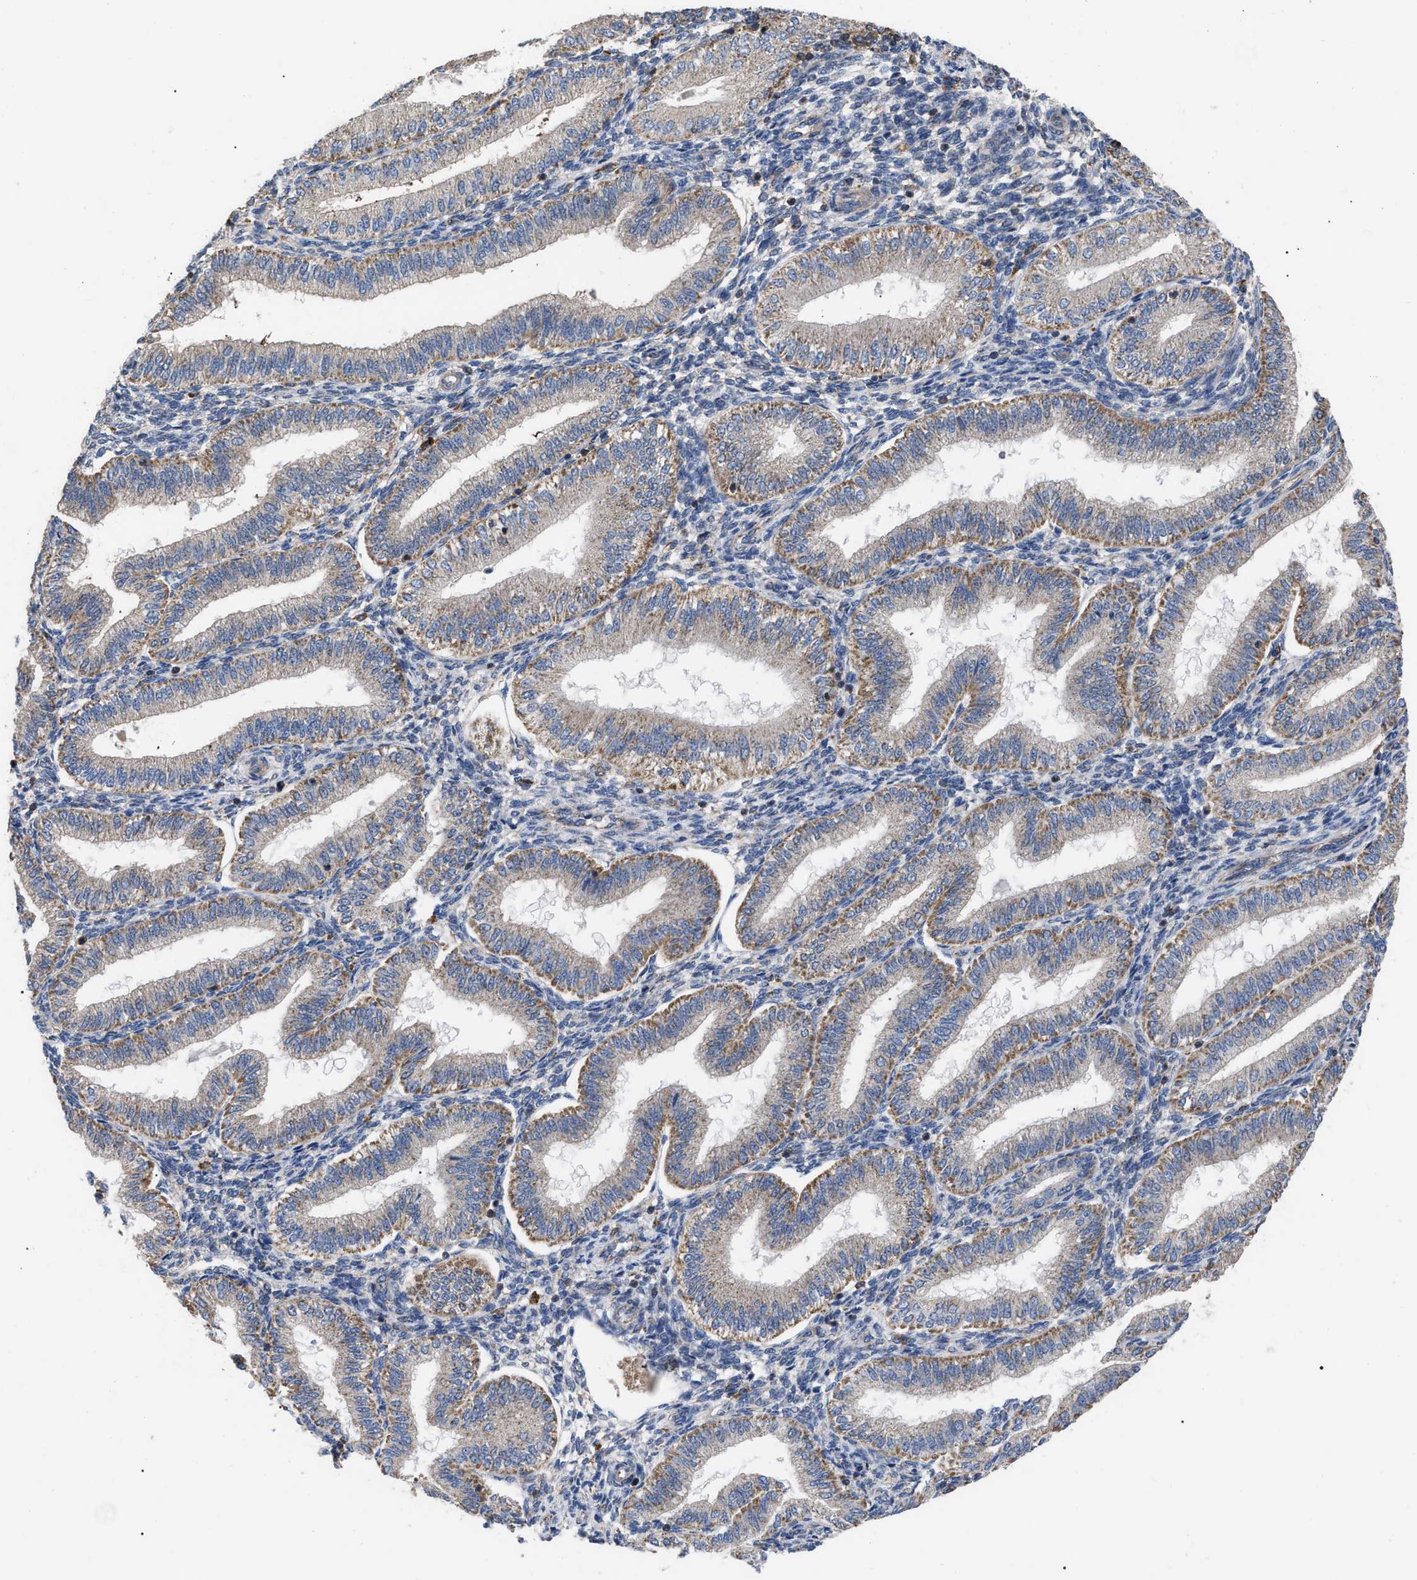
{"staining": {"intensity": "negative", "quantity": "none", "location": "none"}, "tissue": "endometrium", "cell_type": "Cells in endometrial stroma", "image_type": "normal", "snomed": [{"axis": "morphology", "description": "Normal tissue, NOS"}, {"axis": "topography", "description": "Endometrium"}], "caption": "Normal endometrium was stained to show a protein in brown. There is no significant positivity in cells in endometrial stroma. (Stains: DAB immunohistochemistry (IHC) with hematoxylin counter stain, Microscopy: brightfield microscopy at high magnification).", "gene": "FAM171A2", "patient": {"sex": "female", "age": 39}}